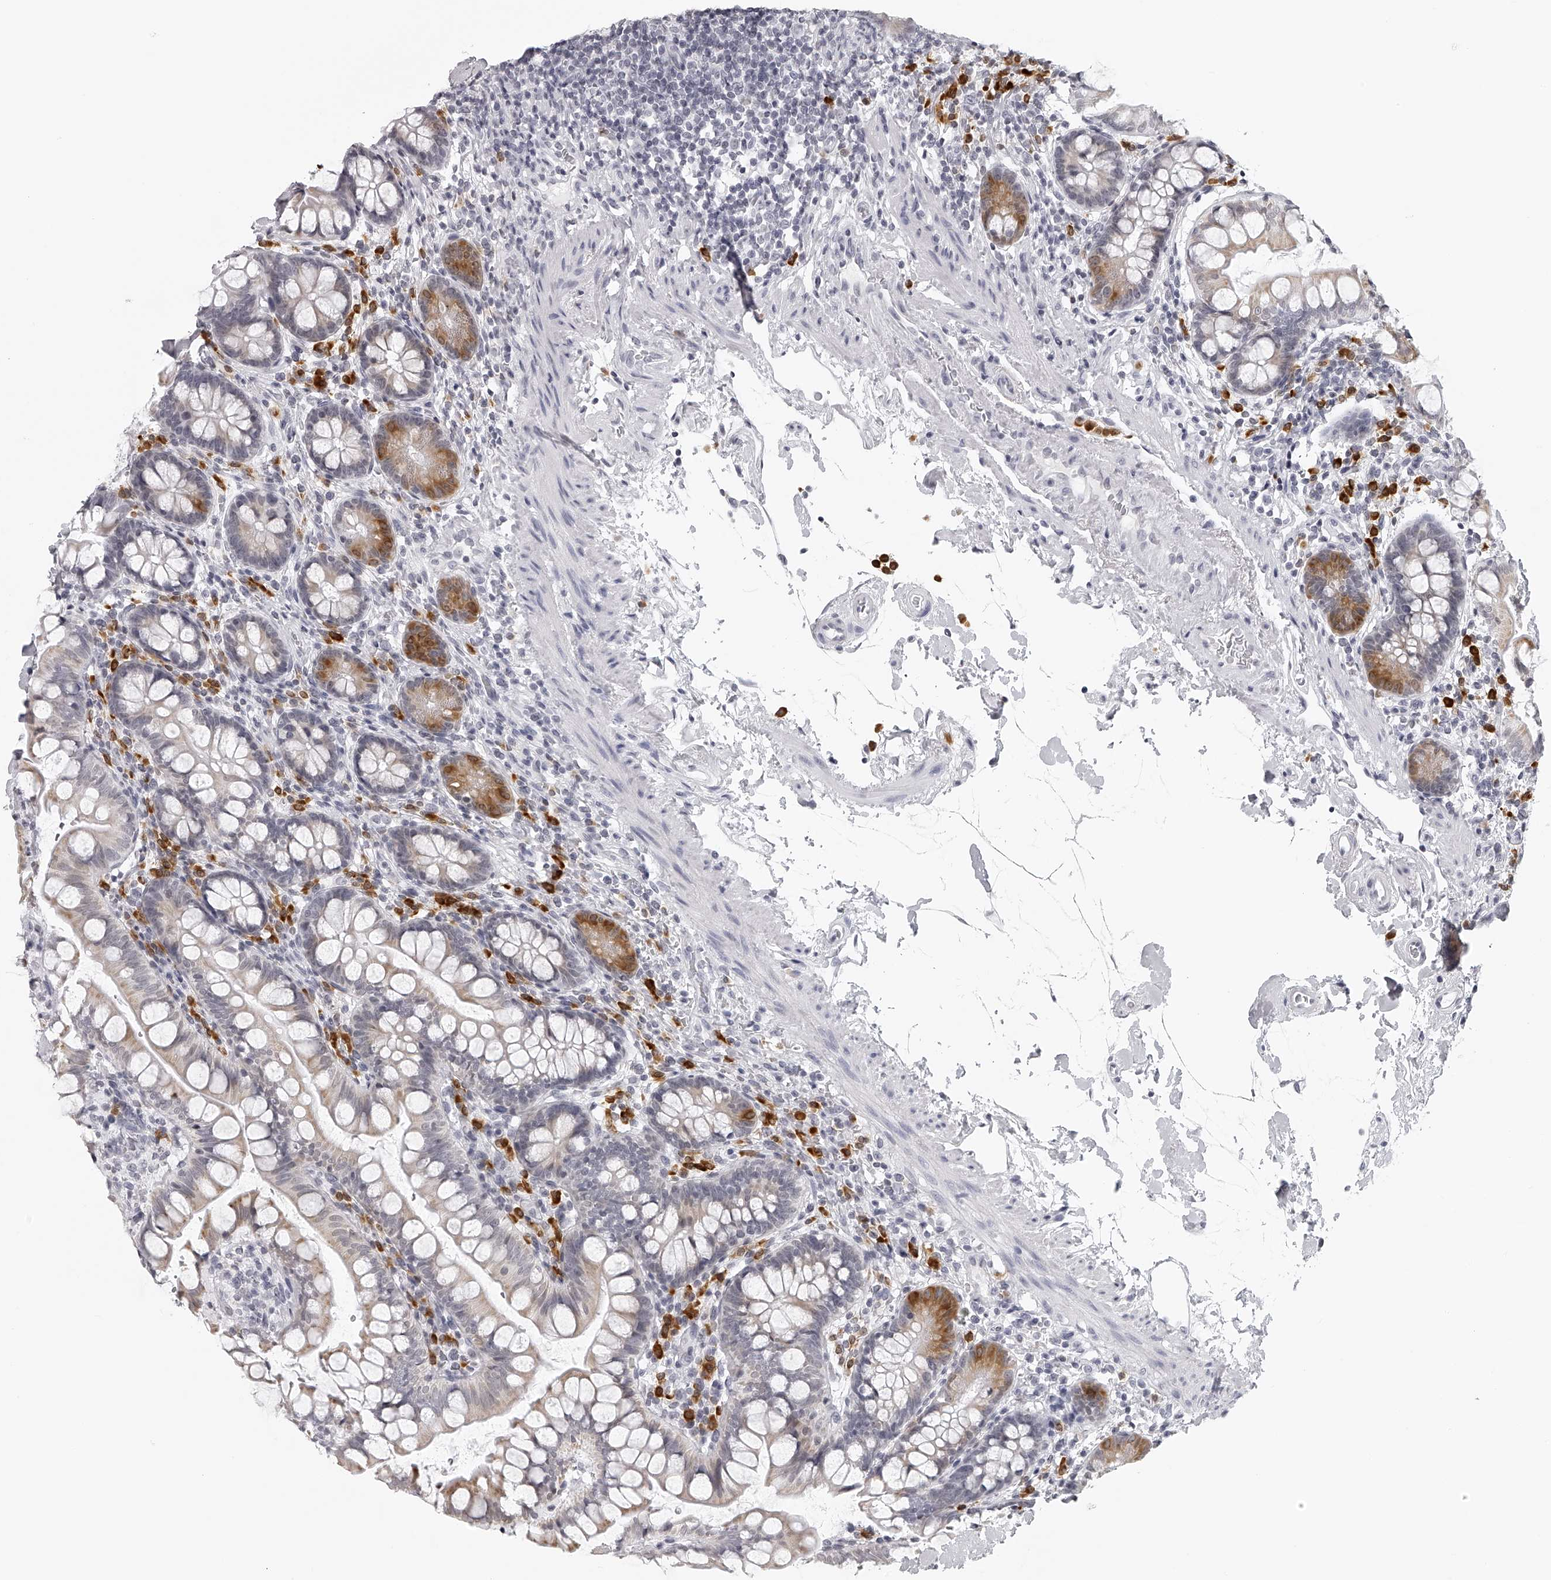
{"staining": {"intensity": "moderate", "quantity": "<25%", "location": "cytoplasmic/membranous"}, "tissue": "small intestine", "cell_type": "Glandular cells", "image_type": "normal", "snomed": [{"axis": "morphology", "description": "Normal tissue, NOS"}, {"axis": "topography", "description": "Small intestine"}], "caption": "Brown immunohistochemical staining in benign human small intestine exhibits moderate cytoplasmic/membranous expression in approximately <25% of glandular cells. (DAB IHC with brightfield microscopy, high magnification).", "gene": "SEC11C", "patient": {"sex": "female", "age": 84}}